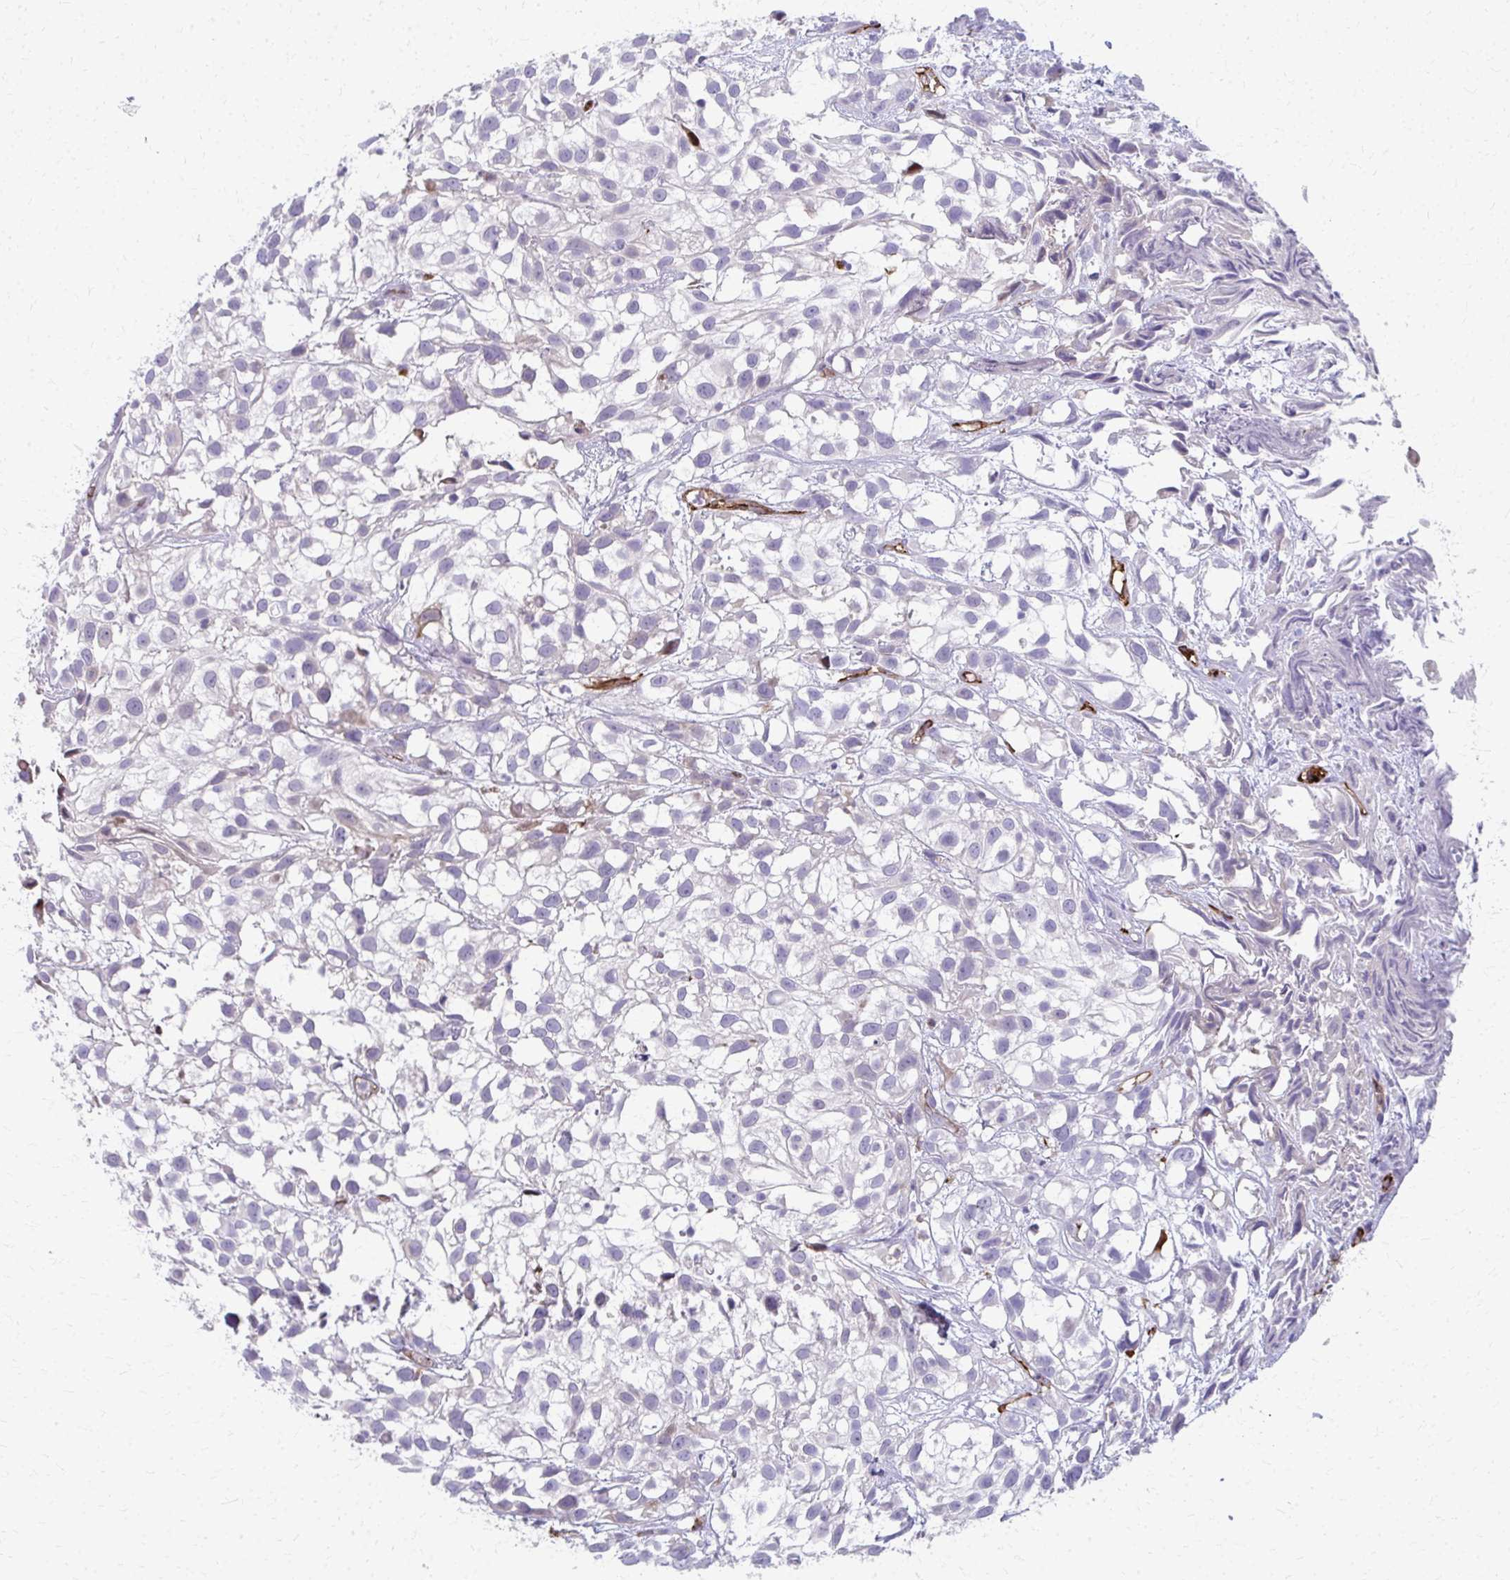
{"staining": {"intensity": "negative", "quantity": "none", "location": "none"}, "tissue": "urothelial cancer", "cell_type": "Tumor cells", "image_type": "cancer", "snomed": [{"axis": "morphology", "description": "Urothelial carcinoma, High grade"}, {"axis": "topography", "description": "Urinary bladder"}], "caption": "This is a photomicrograph of IHC staining of high-grade urothelial carcinoma, which shows no positivity in tumor cells.", "gene": "ADIPOQ", "patient": {"sex": "male", "age": 56}}